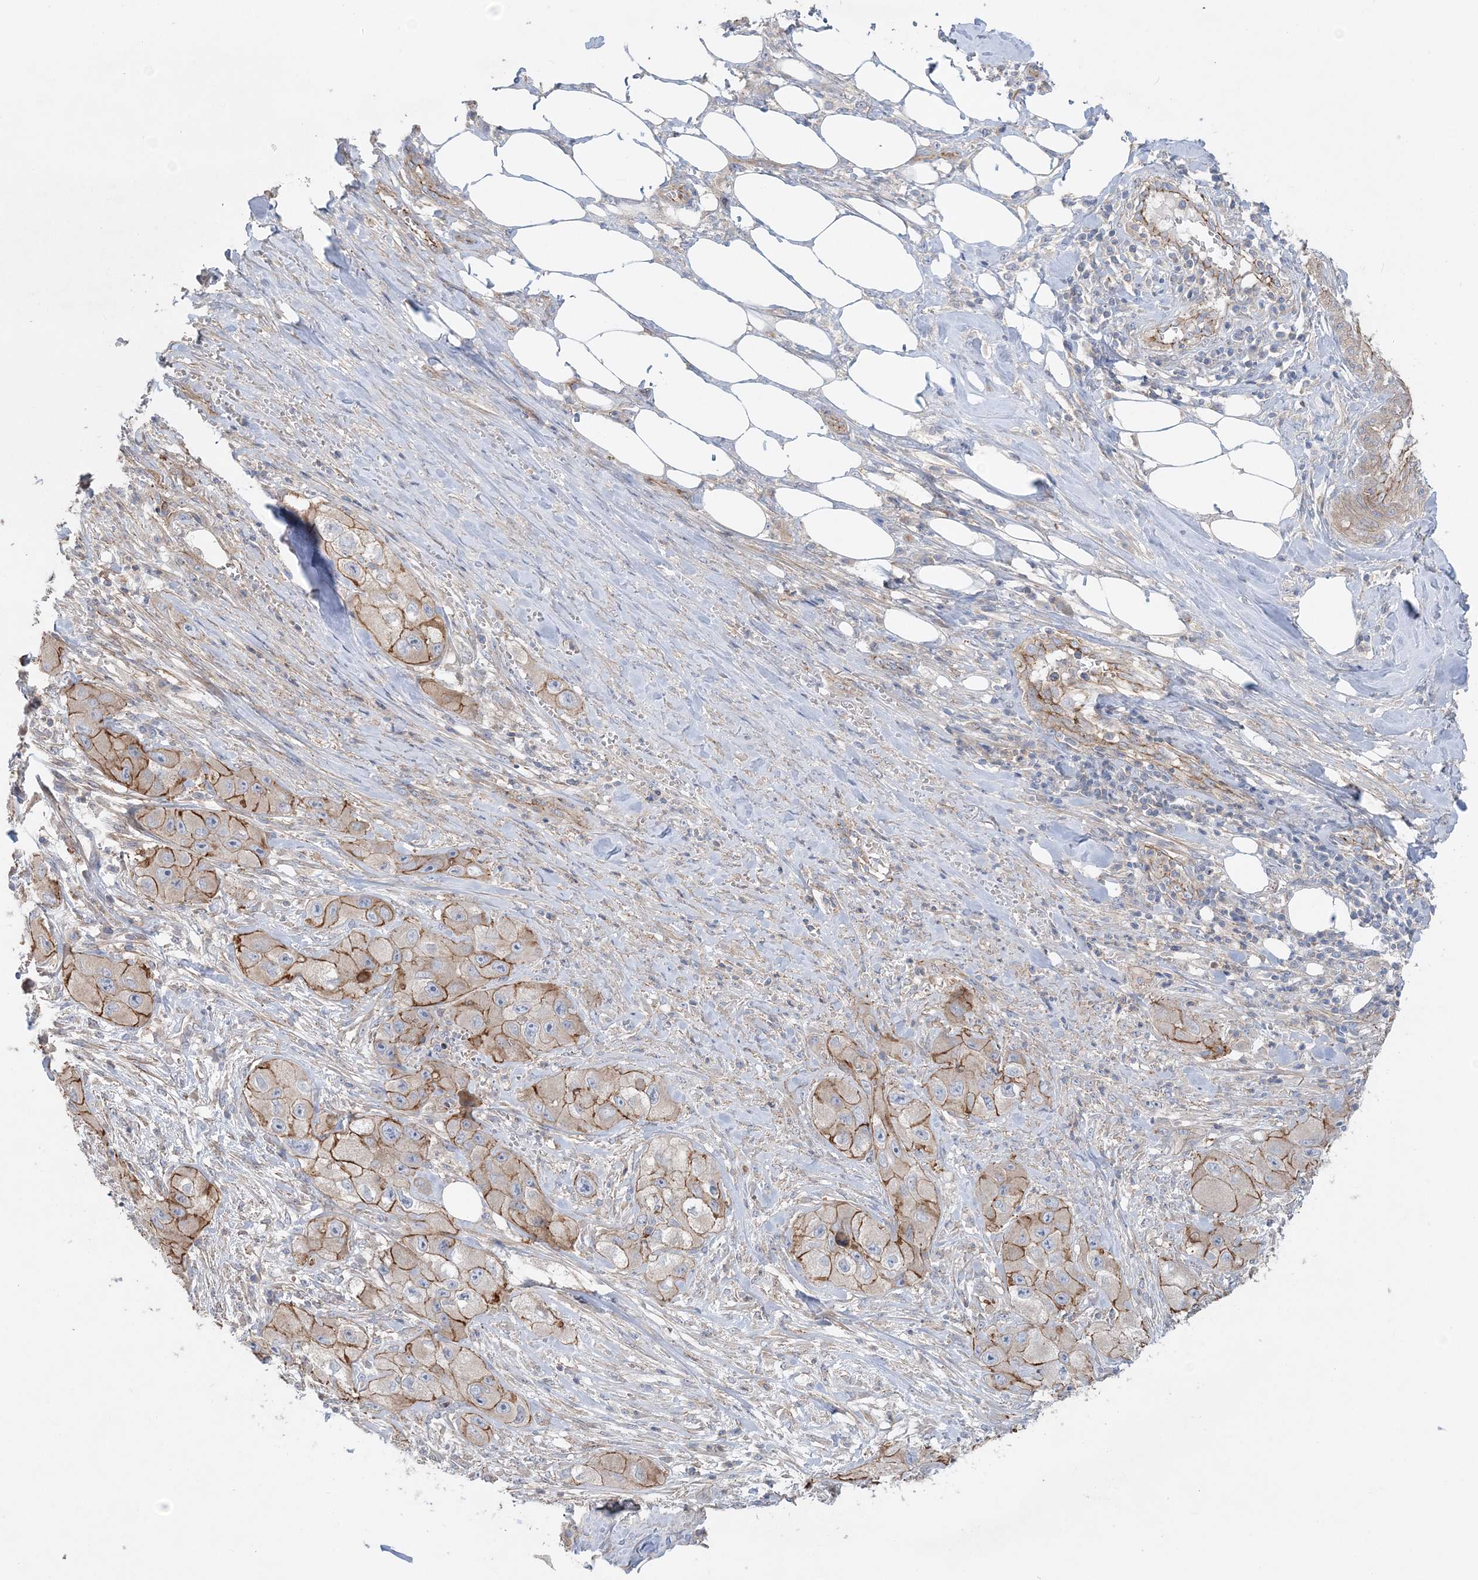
{"staining": {"intensity": "moderate", "quantity": ">75%", "location": "cytoplasmic/membranous"}, "tissue": "skin cancer", "cell_type": "Tumor cells", "image_type": "cancer", "snomed": [{"axis": "morphology", "description": "Squamous cell carcinoma, NOS"}, {"axis": "topography", "description": "Skin"}, {"axis": "topography", "description": "Subcutis"}], "caption": "A high-resolution image shows immunohistochemistry (IHC) staining of skin squamous cell carcinoma, which demonstrates moderate cytoplasmic/membranous positivity in about >75% of tumor cells.", "gene": "PIGC", "patient": {"sex": "male", "age": 73}}